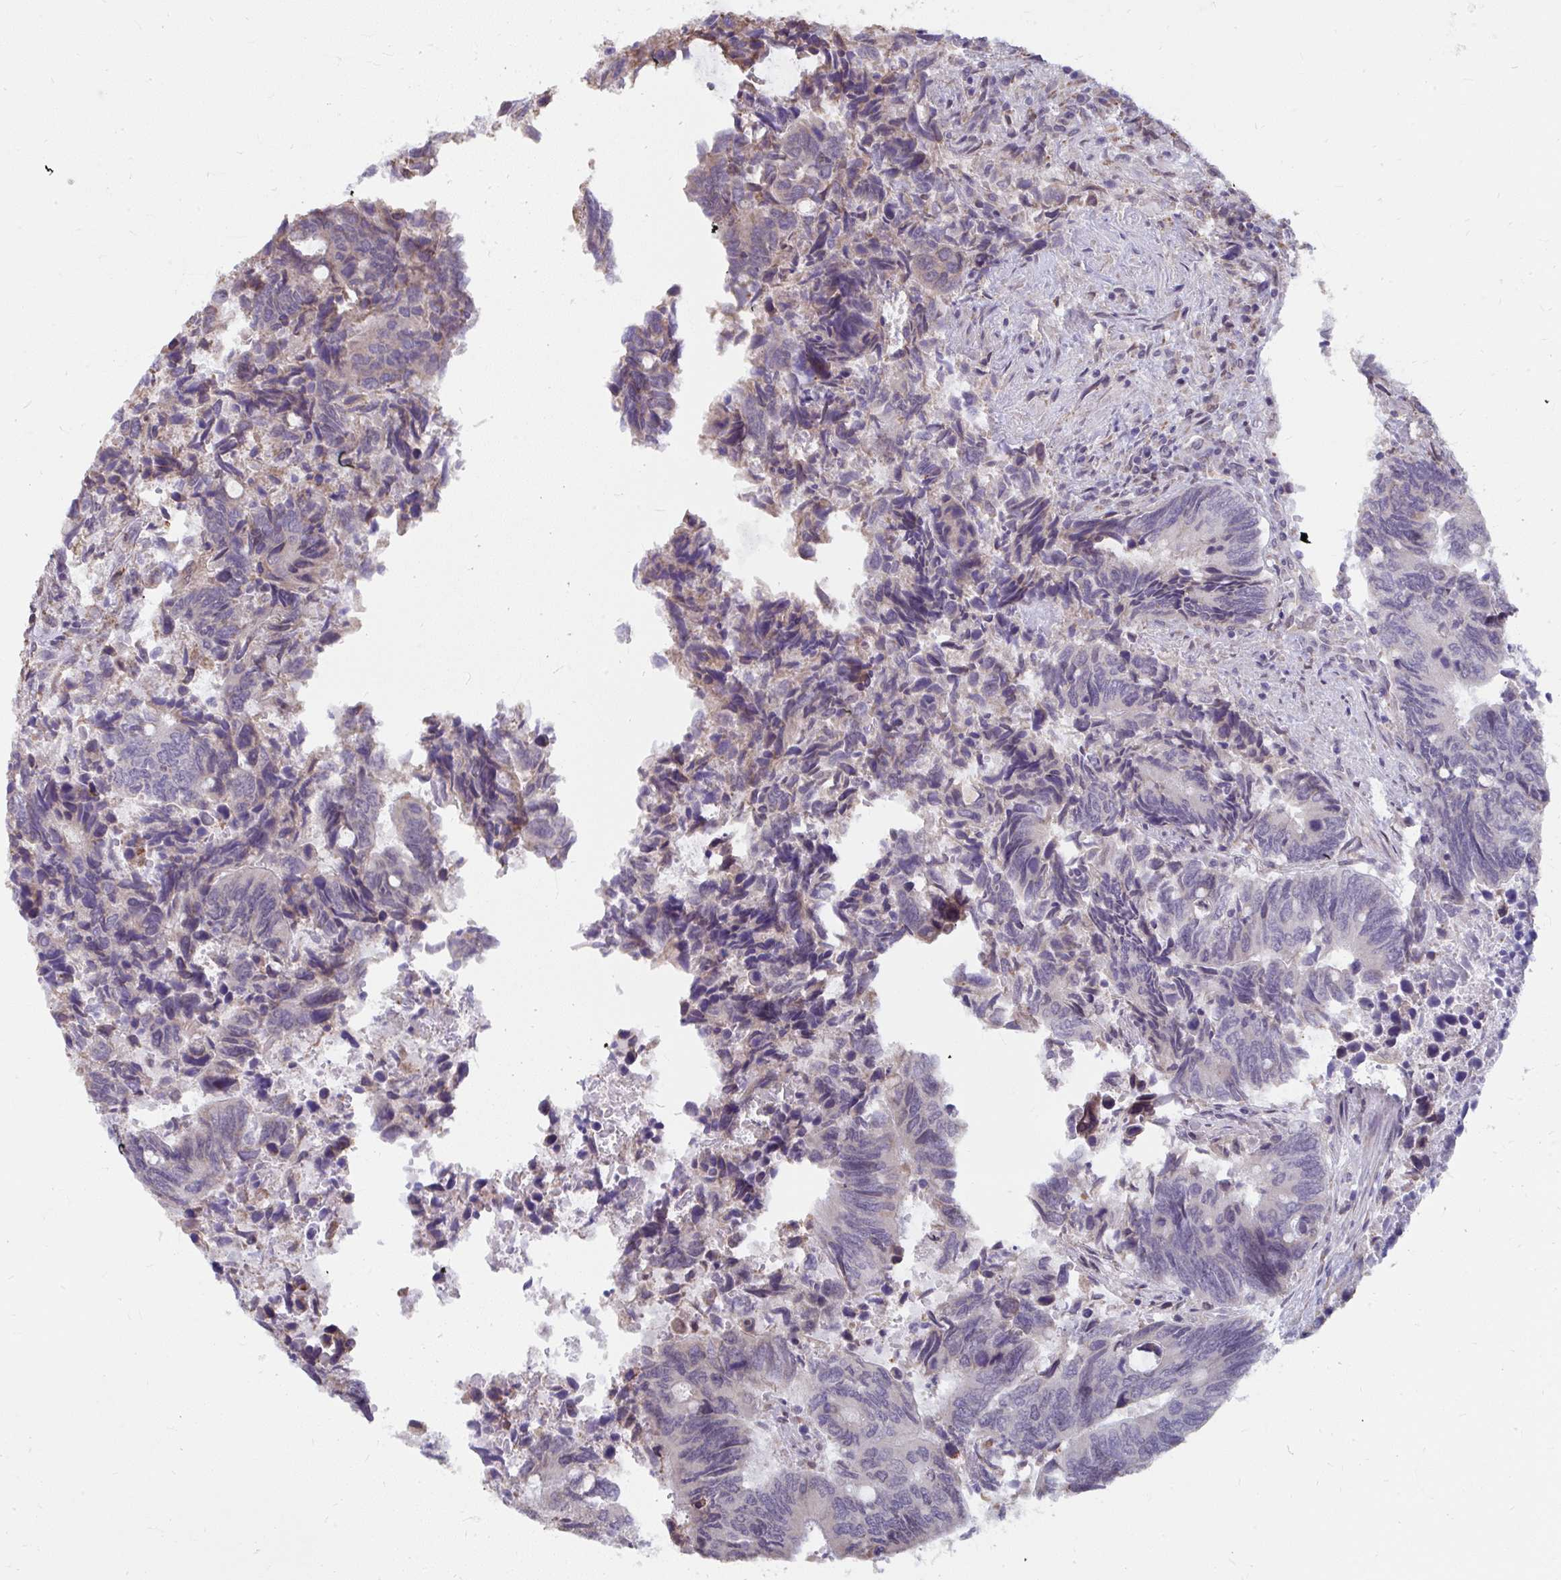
{"staining": {"intensity": "weak", "quantity": "<25%", "location": "cytoplasmic/membranous"}, "tissue": "colorectal cancer", "cell_type": "Tumor cells", "image_type": "cancer", "snomed": [{"axis": "morphology", "description": "Adenocarcinoma, NOS"}, {"axis": "topography", "description": "Colon"}], "caption": "A histopathology image of colorectal cancer stained for a protein displays no brown staining in tumor cells. (Stains: DAB IHC with hematoxylin counter stain, Microscopy: brightfield microscopy at high magnification).", "gene": "NMNAT1", "patient": {"sex": "male", "age": 87}}